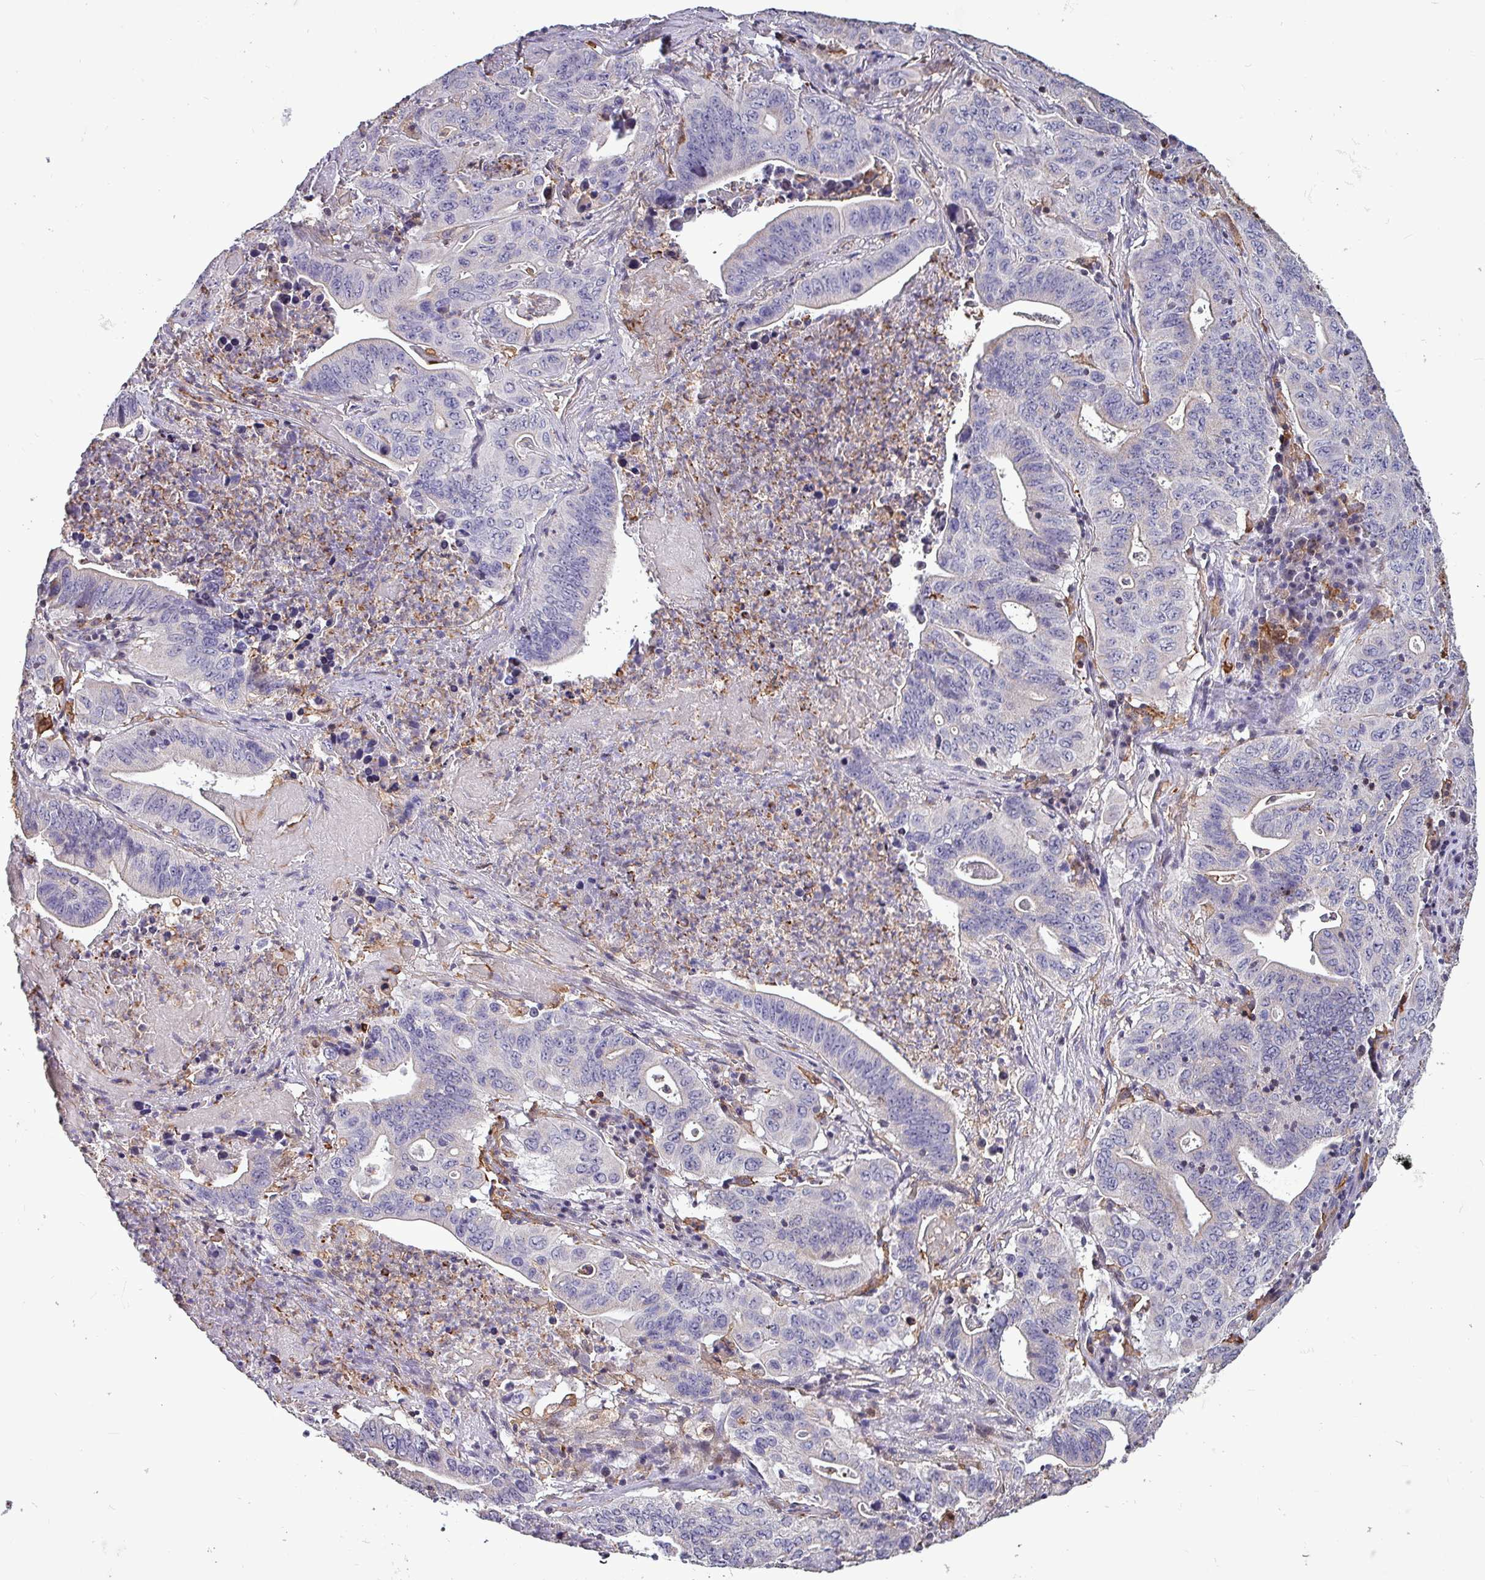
{"staining": {"intensity": "negative", "quantity": "none", "location": "none"}, "tissue": "lung cancer", "cell_type": "Tumor cells", "image_type": "cancer", "snomed": [{"axis": "morphology", "description": "Adenocarcinoma, NOS"}, {"axis": "topography", "description": "Lung"}], "caption": "IHC of lung cancer demonstrates no positivity in tumor cells. The staining is performed using DAB (3,3'-diaminobenzidine) brown chromogen with nuclei counter-stained in using hematoxylin.", "gene": "SCIN", "patient": {"sex": "female", "age": 60}}